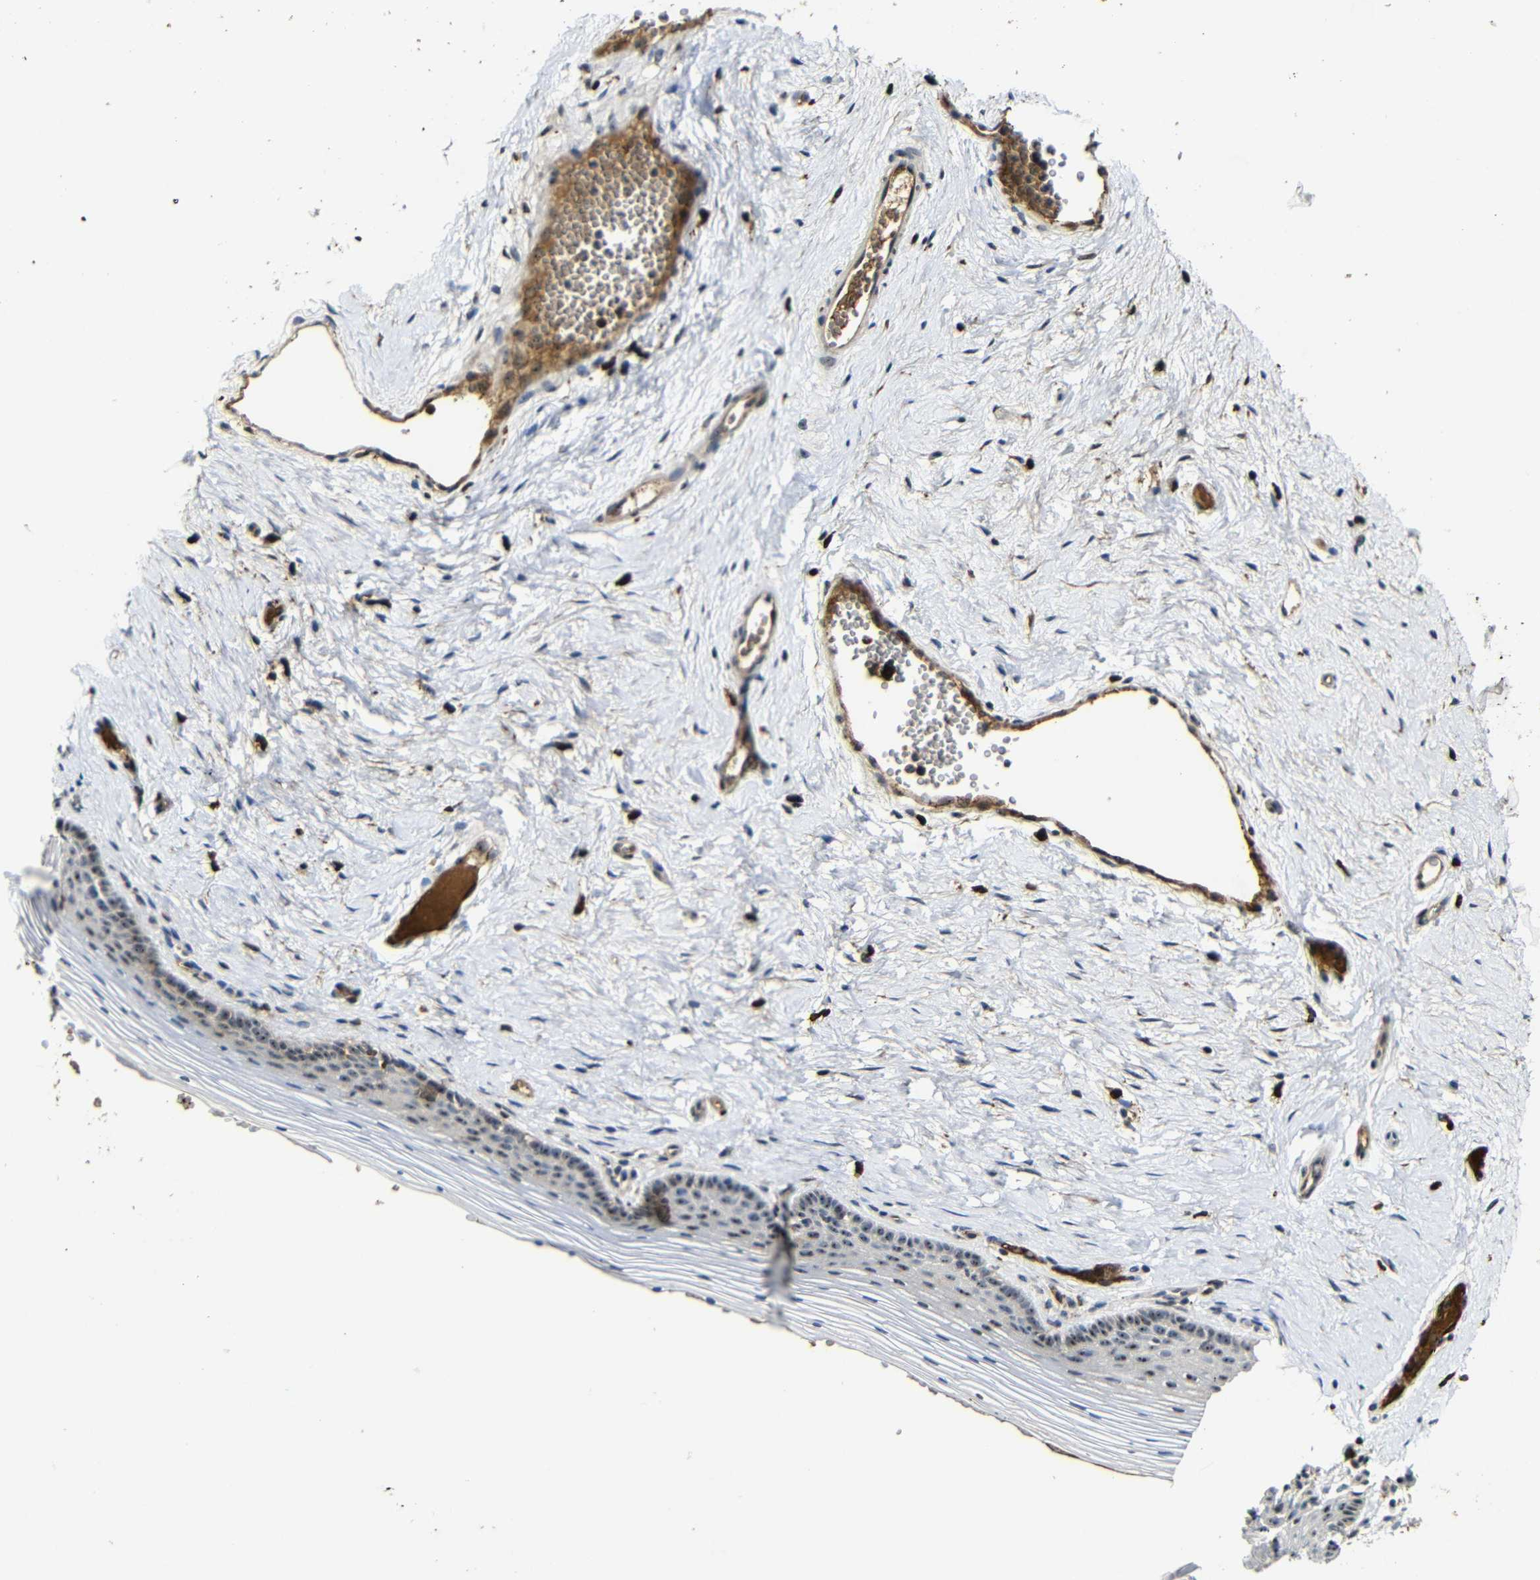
{"staining": {"intensity": "moderate", "quantity": "25%-75%", "location": "cytoplasmic/membranous,nuclear"}, "tissue": "vagina", "cell_type": "Squamous epithelial cells", "image_type": "normal", "snomed": [{"axis": "morphology", "description": "Normal tissue, NOS"}, {"axis": "topography", "description": "Vagina"}], "caption": "DAB immunohistochemical staining of unremarkable vagina reveals moderate cytoplasmic/membranous,nuclear protein positivity in about 25%-75% of squamous epithelial cells.", "gene": "MYC", "patient": {"sex": "female", "age": 32}}